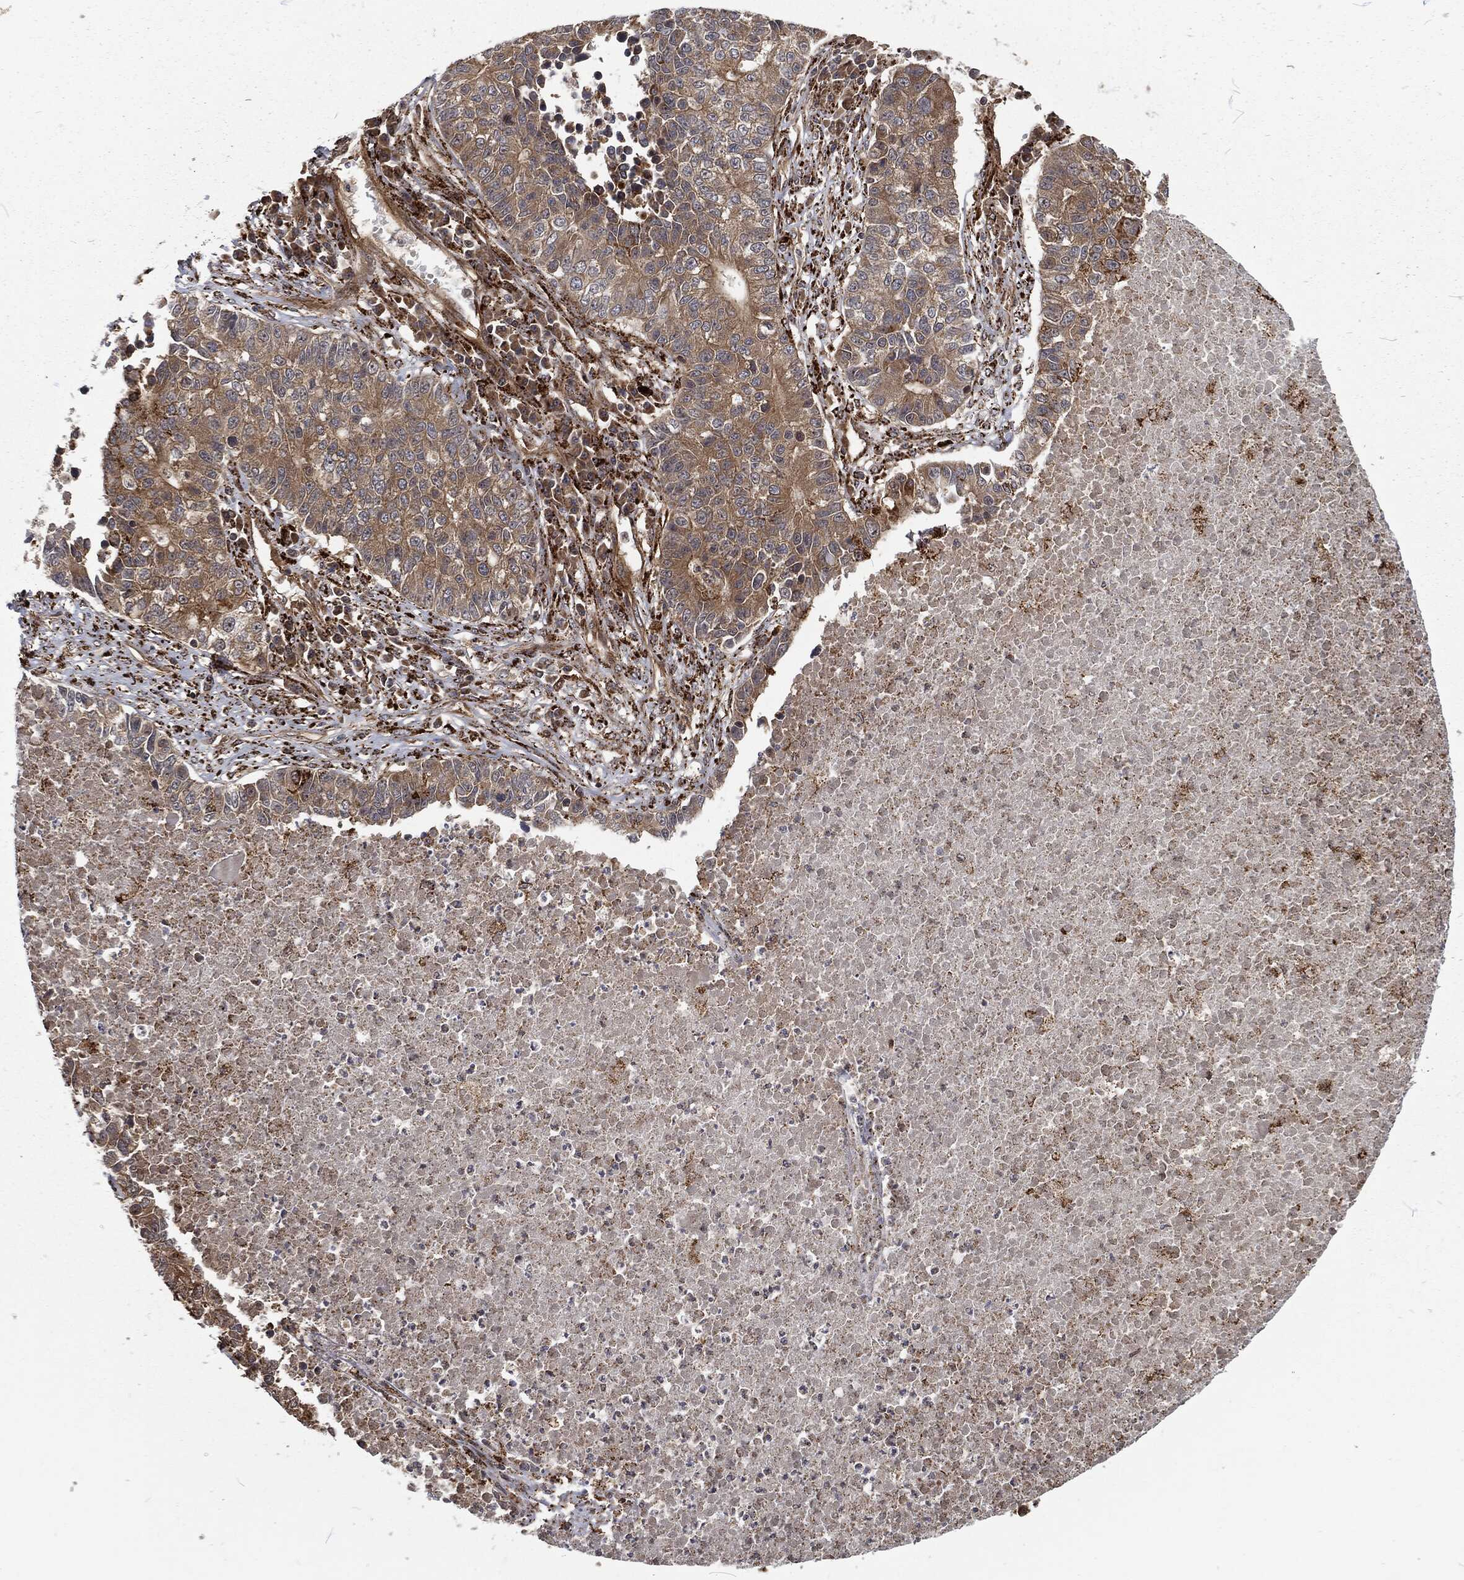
{"staining": {"intensity": "moderate", "quantity": ">75%", "location": "cytoplasmic/membranous"}, "tissue": "lung cancer", "cell_type": "Tumor cells", "image_type": "cancer", "snomed": [{"axis": "morphology", "description": "Adenocarcinoma, NOS"}, {"axis": "topography", "description": "Lung"}], "caption": "The micrograph exhibits staining of lung cancer (adenocarcinoma), revealing moderate cytoplasmic/membranous protein staining (brown color) within tumor cells.", "gene": "RFTN1", "patient": {"sex": "male", "age": 57}}